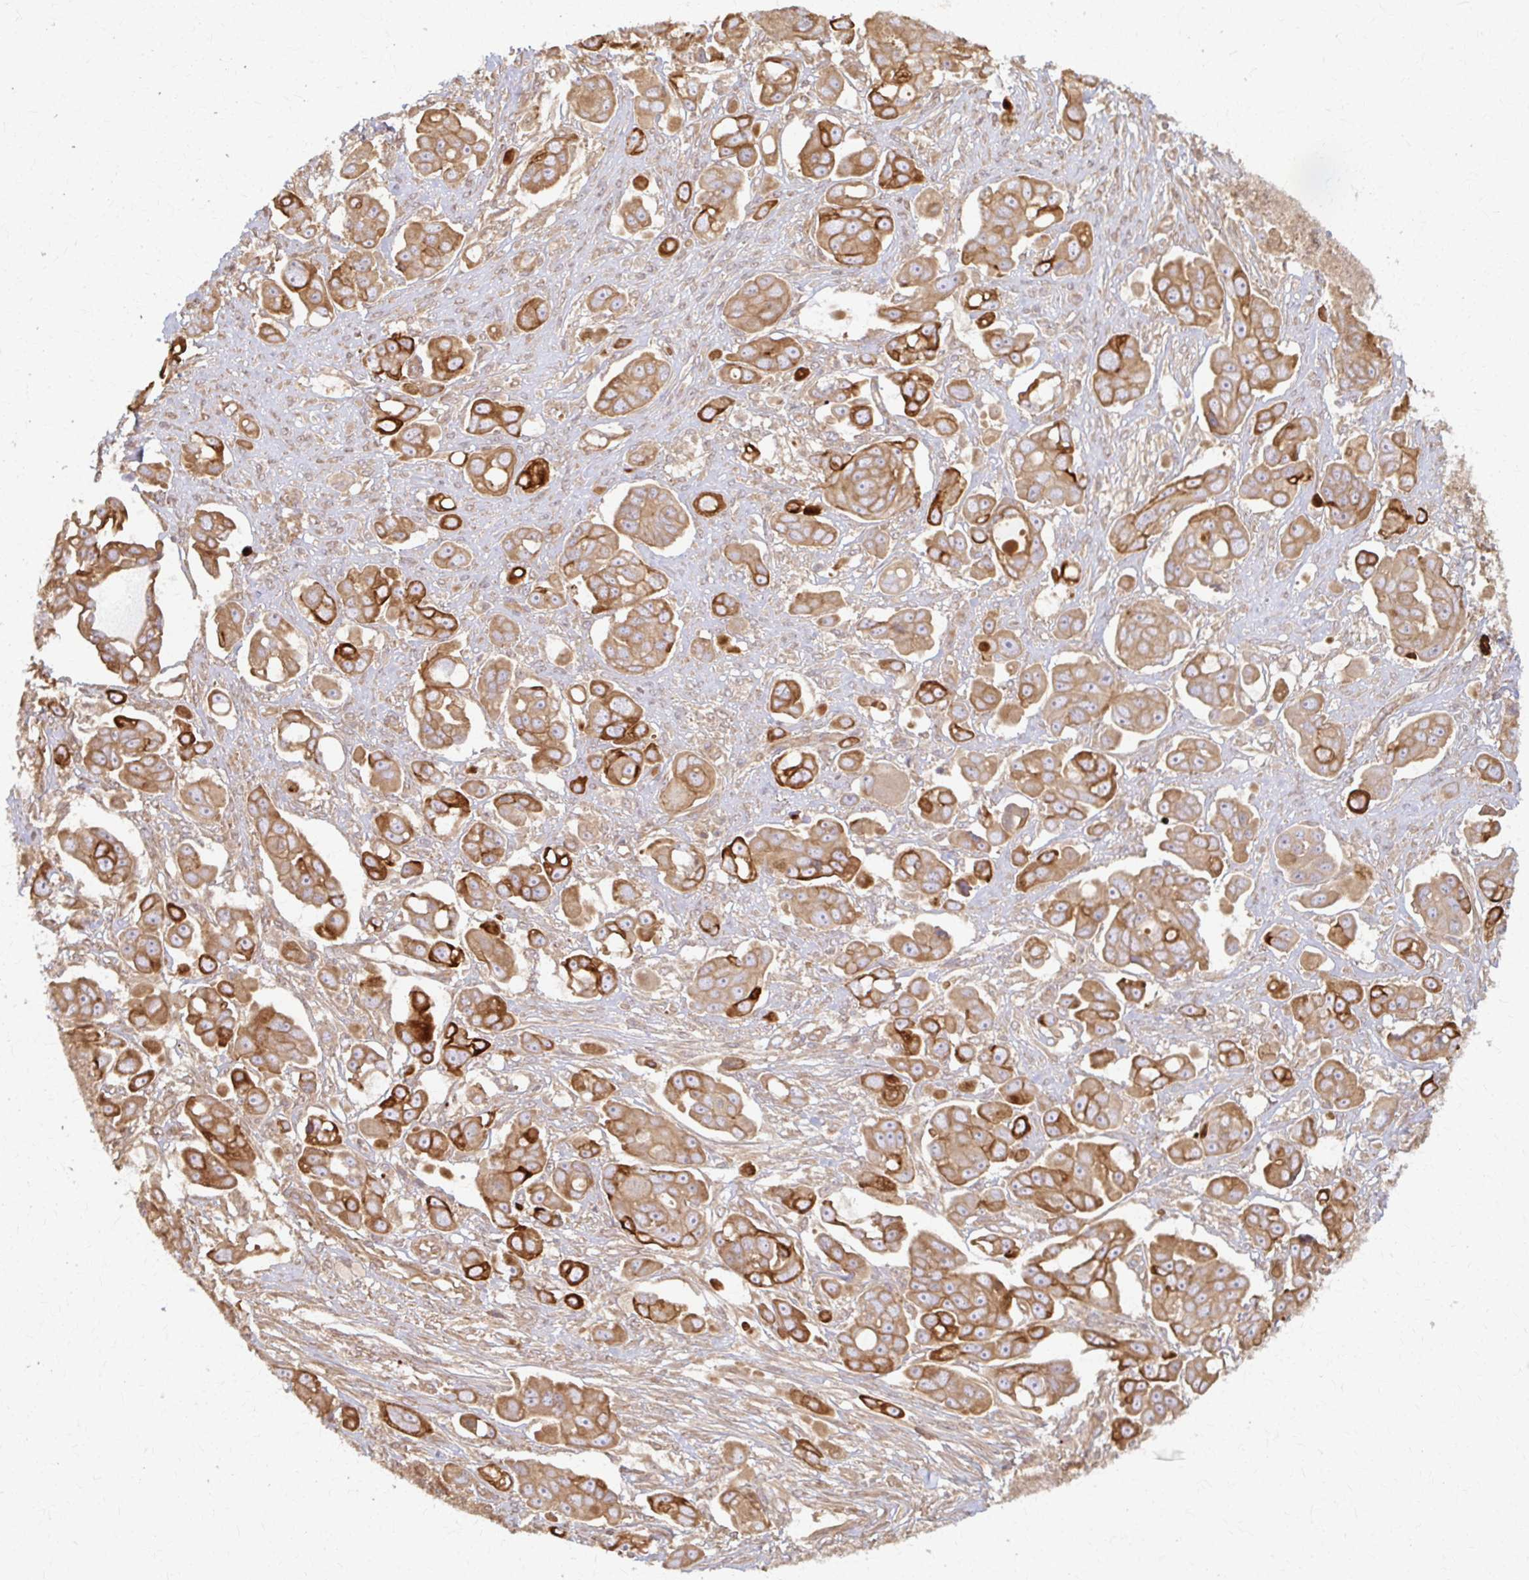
{"staining": {"intensity": "moderate", "quantity": ">75%", "location": "cytoplasmic/membranous"}, "tissue": "ovarian cancer", "cell_type": "Tumor cells", "image_type": "cancer", "snomed": [{"axis": "morphology", "description": "Carcinoma, endometroid"}, {"axis": "topography", "description": "Ovary"}], "caption": "About >75% of tumor cells in ovarian cancer (endometroid carcinoma) reveal moderate cytoplasmic/membranous protein positivity as visualized by brown immunohistochemical staining.", "gene": "ARHGAP35", "patient": {"sex": "female", "age": 70}}